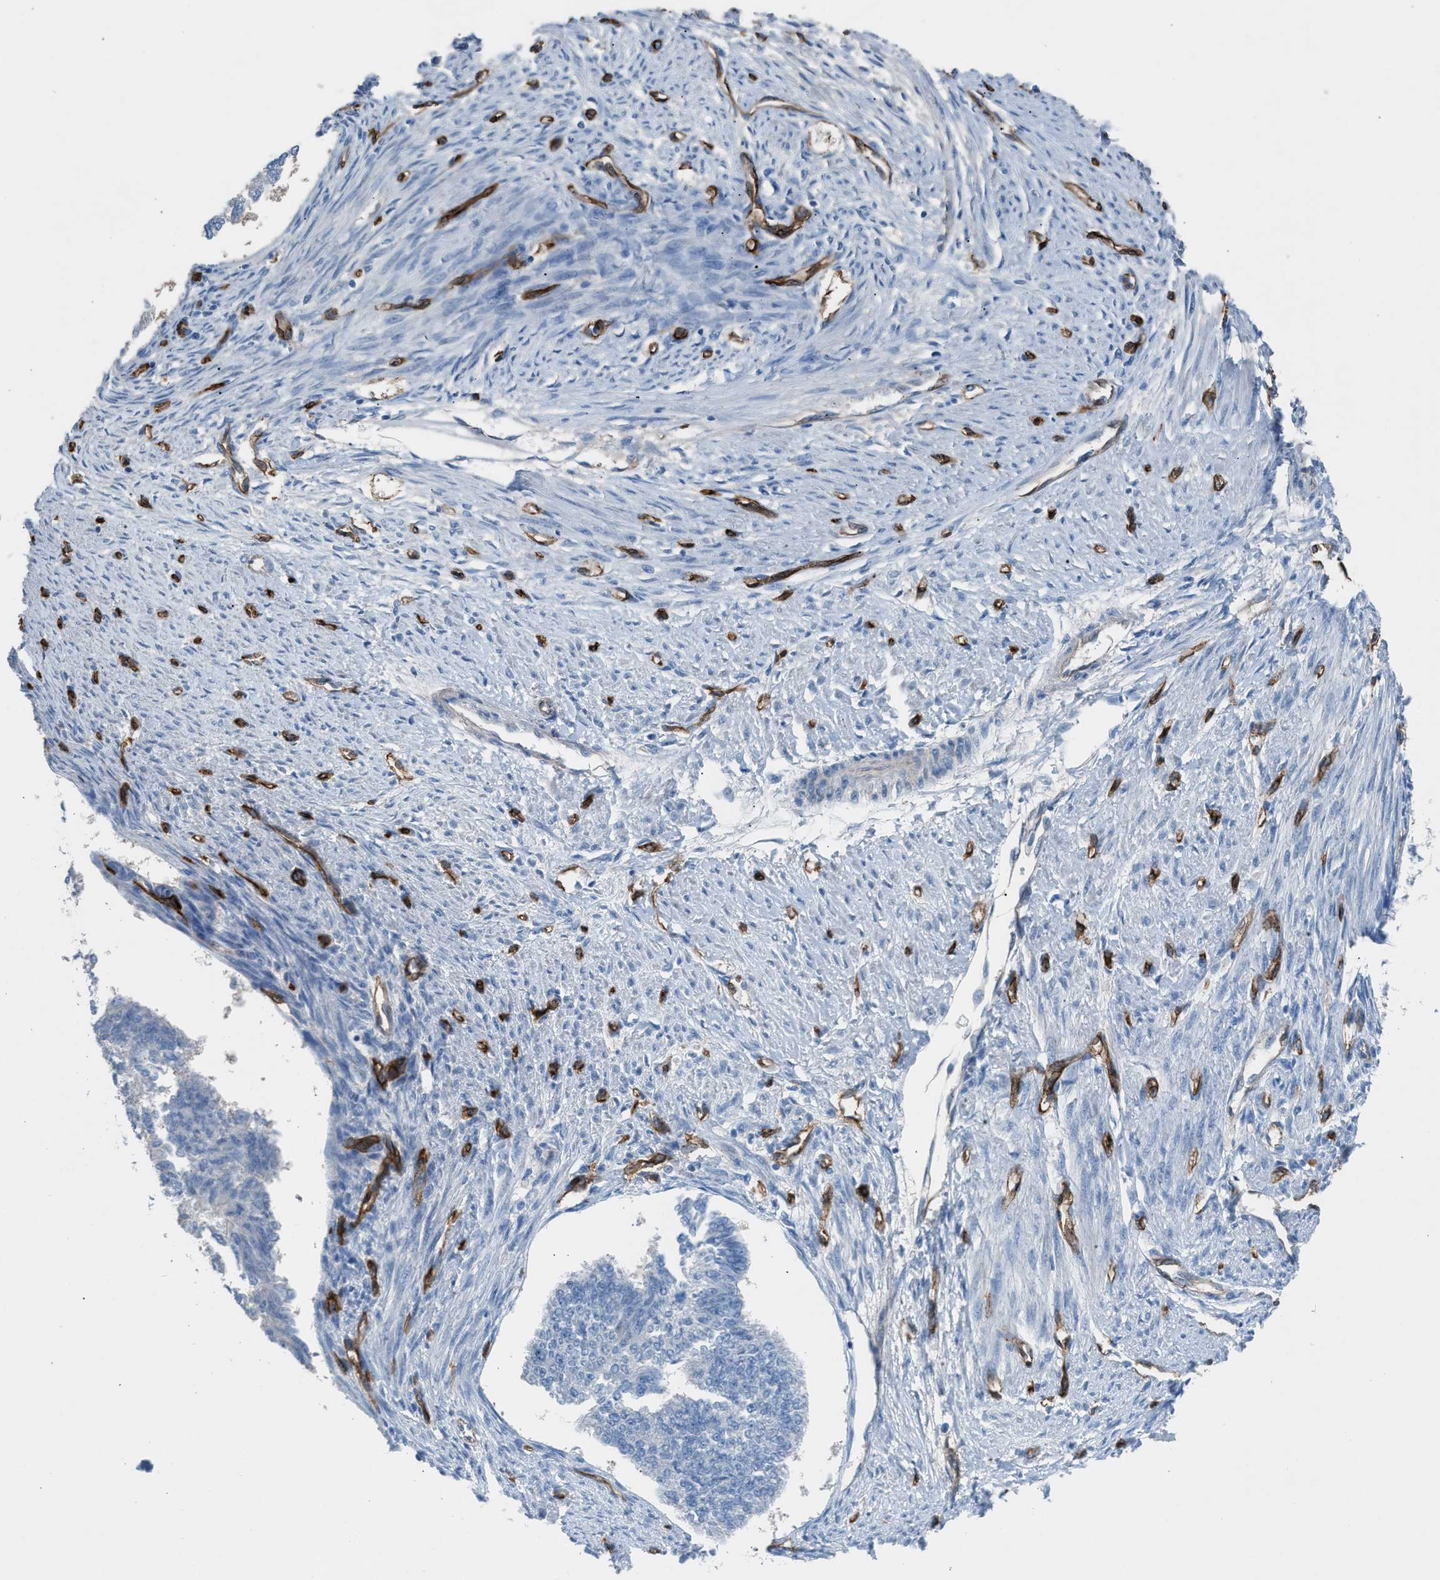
{"staining": {"intensity": "negative", "quantity": "none", "location": "none"}, "tissue": "endometrial cancer", "cell_type": "Tumor cells", "image_type": "cancer", "snomed": [{"axis": "morphology", "description": "Adenocarcinoma, NOS"}, {"axis": "topography", "description": "Endometrium"}], "caption": "Immunohistochemistry micrograph of neoplastic tissue: endometrial cancer (adenocarcinoma) stained with DAB (3,3'-diaminobenzidine) exhibits no significant protein positivity in tumor cells.", "gene": "DYSF", "patient": {"sex": "female", "age": 32}}